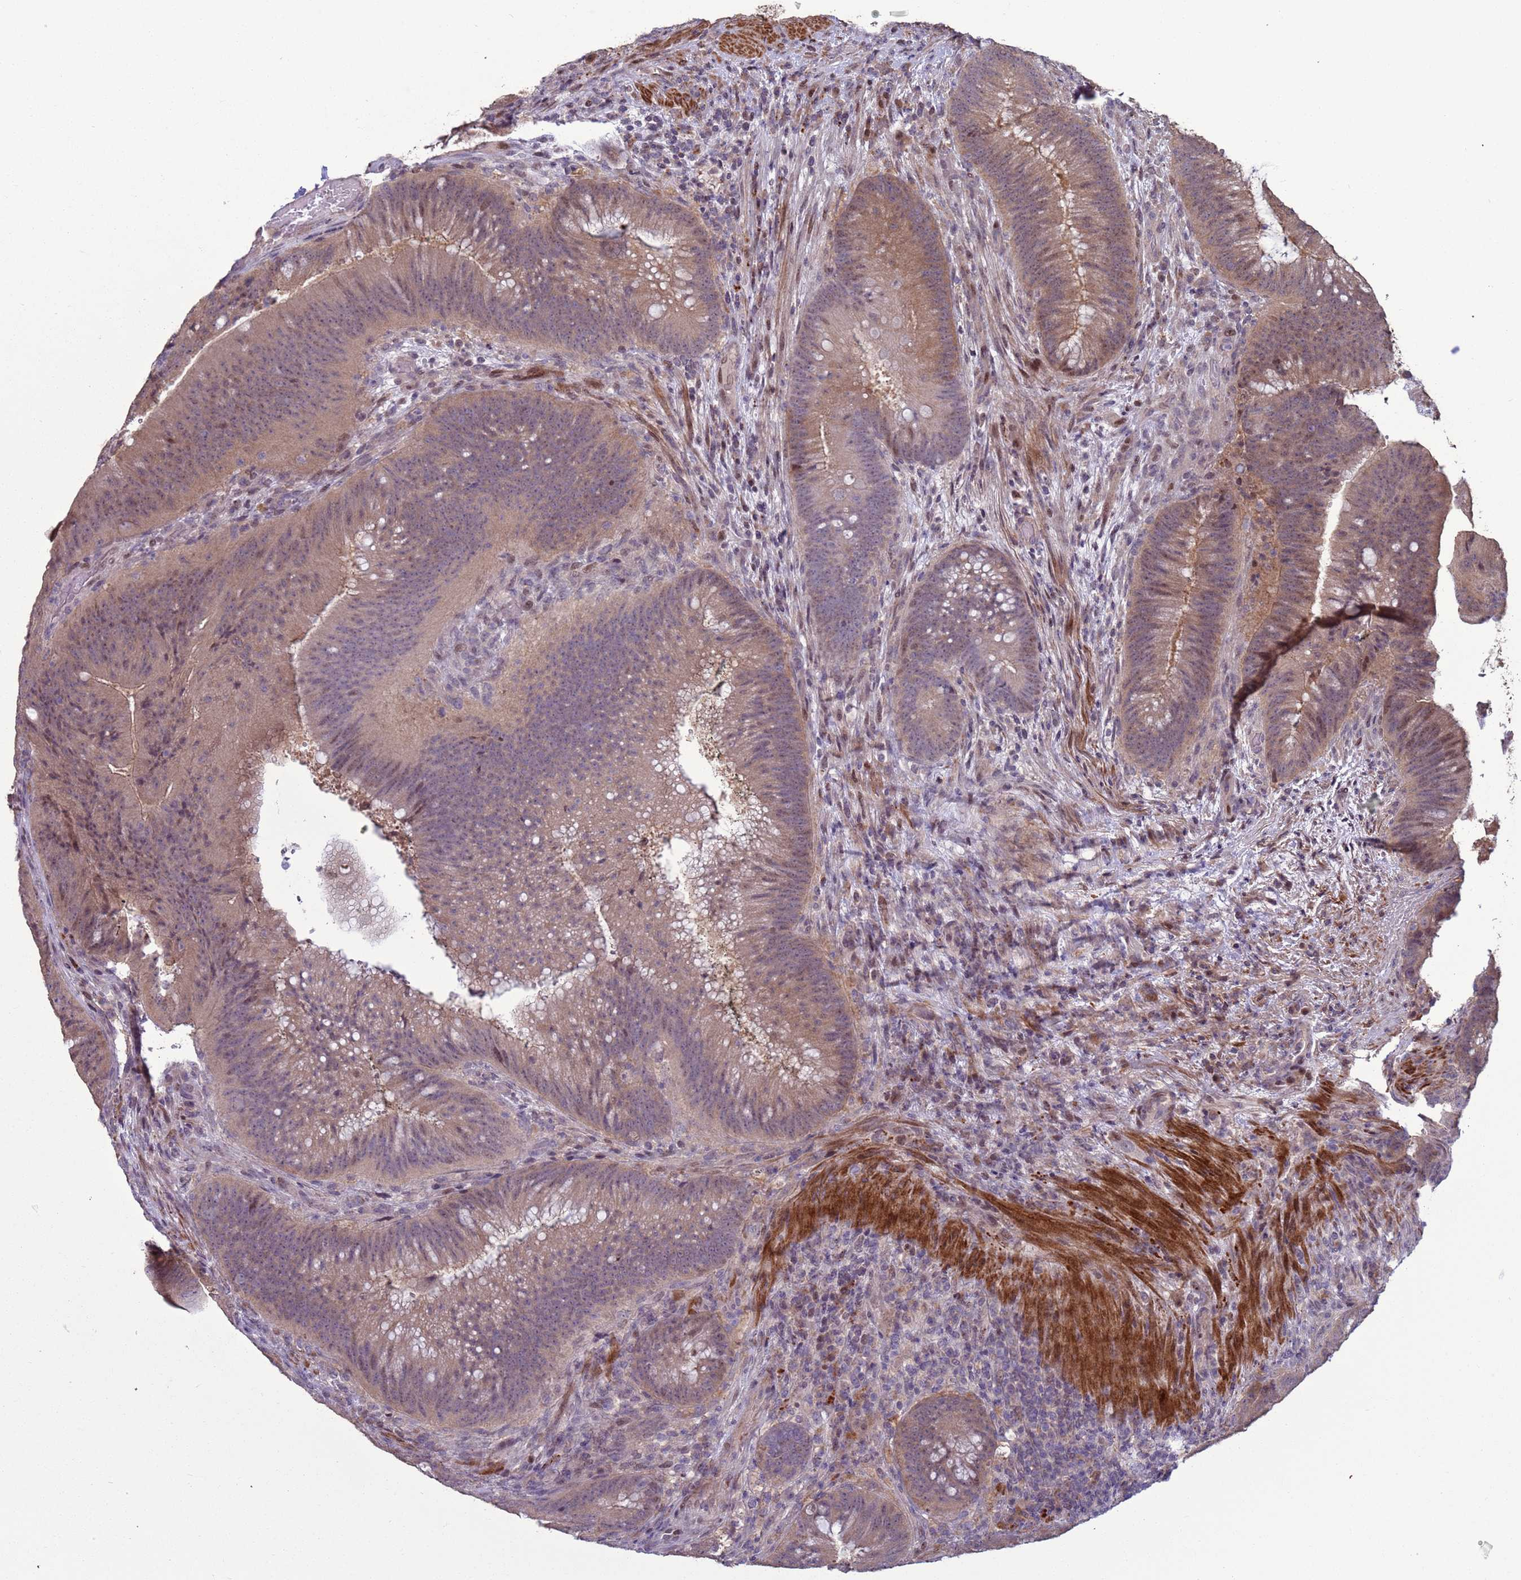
{"staining": {"intensity": "weak", "quantity": ">75%", "location": "cytoplasmic/membranous"}, "tissue": "colorectal cancer", "cell_type": "Tumor cells", "image_type": "cancer", "snomed": [{"axis": "morphology", "description": "Adenocarcinoma, NOS"}, {"axis": "topography", "description": "Colon"}], "caption": "A brown stain labels weak cytoplasmic/membranous positivity of a protein in adenocarcinoma (colorectal) tumor cells.", "gene": "HGH1", "patient": {"sex": "female", "age": 43}}